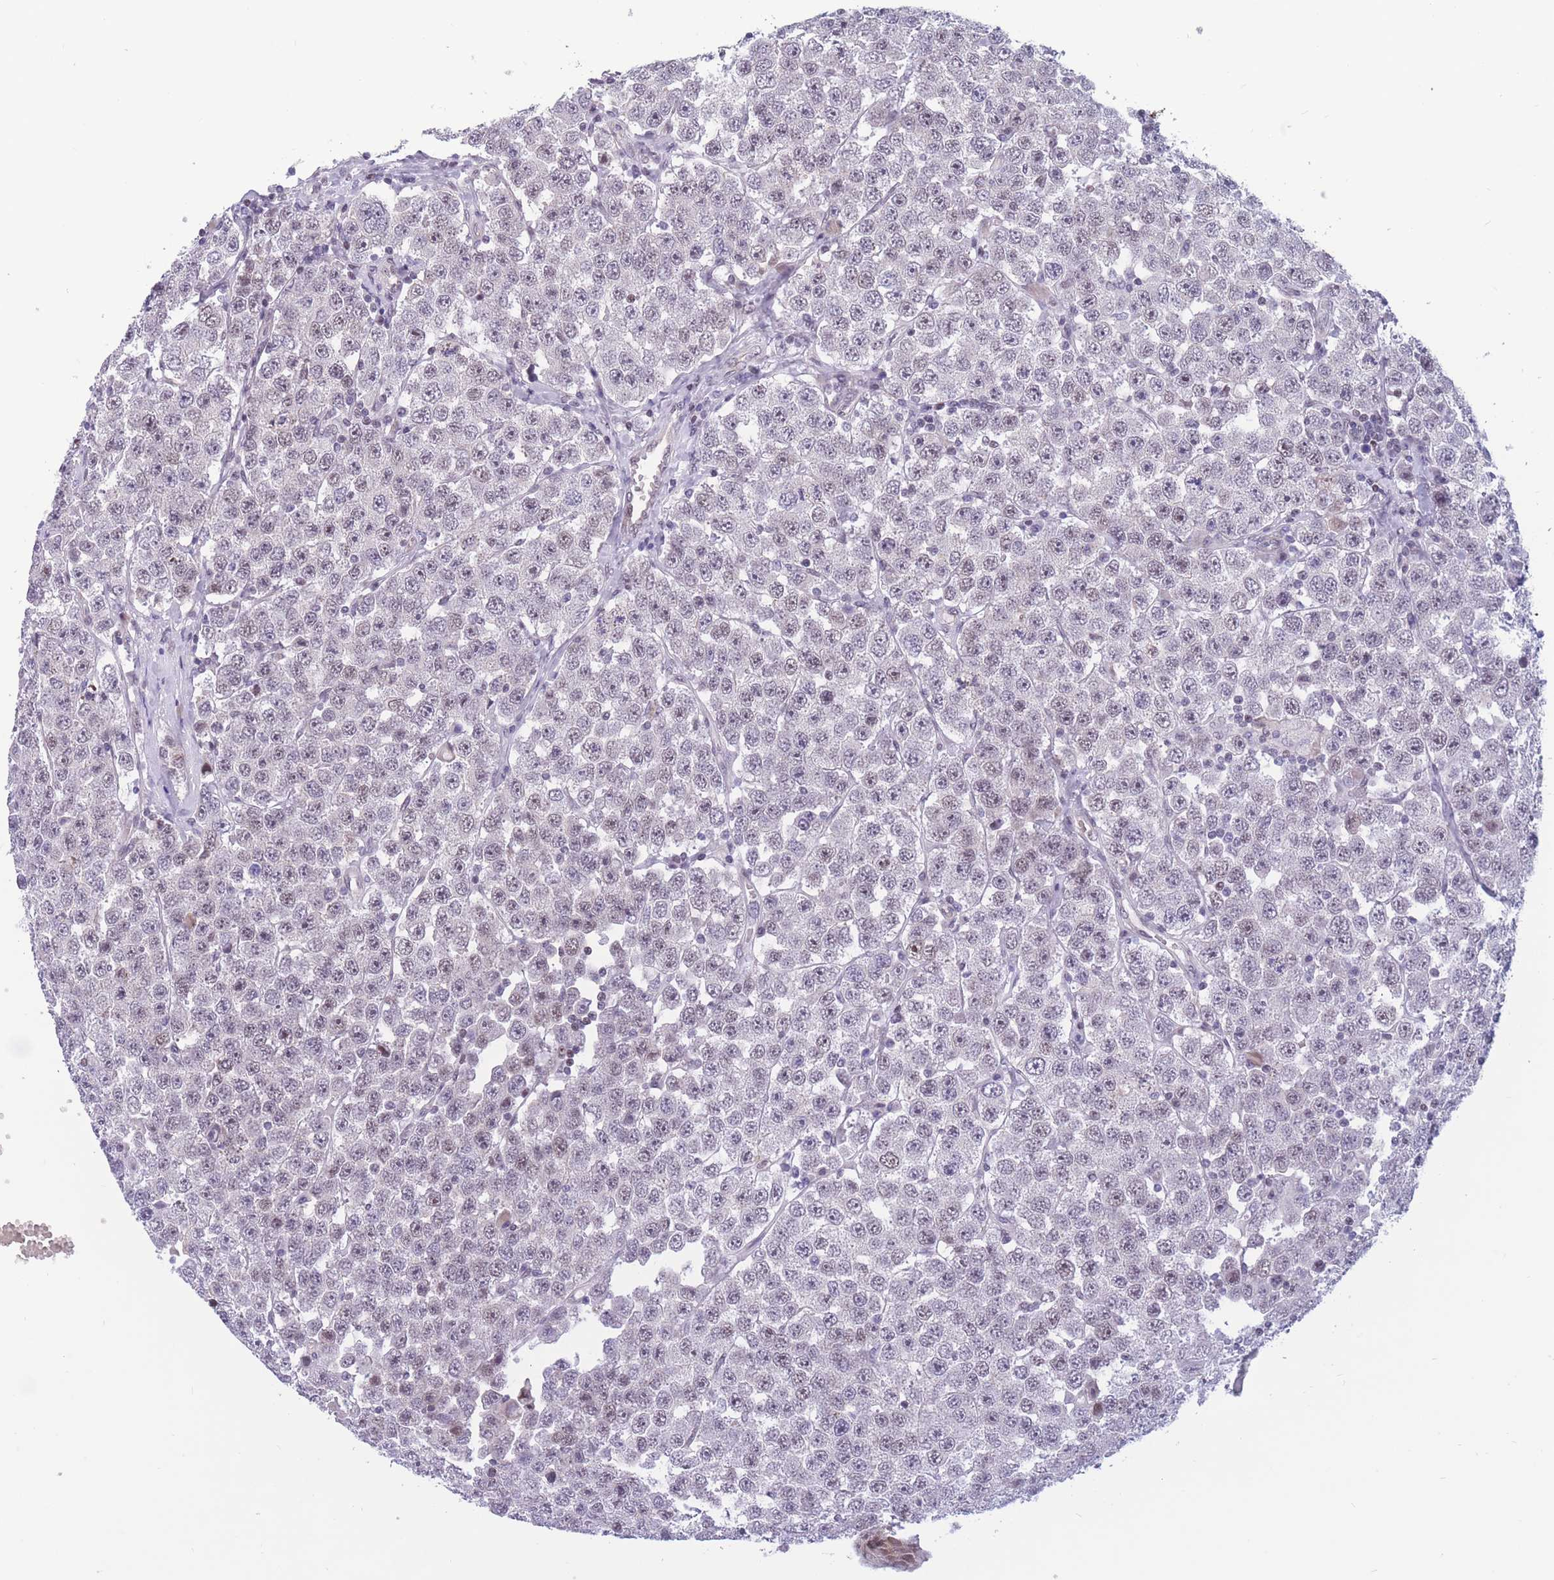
{"staining": {"intensity": "negative", "quantity": "none", "location": "none"}, "tissue": "testis cancer", "cell_type": "Tumor cells", "image_type": "cancer", "snomed": [{"axis": "morphology", "description": "Seminoma, NOS"}, {"axis": "topography", "description": "Testis"}], "caption": "There is no significant expression in tumor cells of testis cancer (seminoma).", "gene": "BCL9L", "patient": {"sex": "male", "age": 28}}